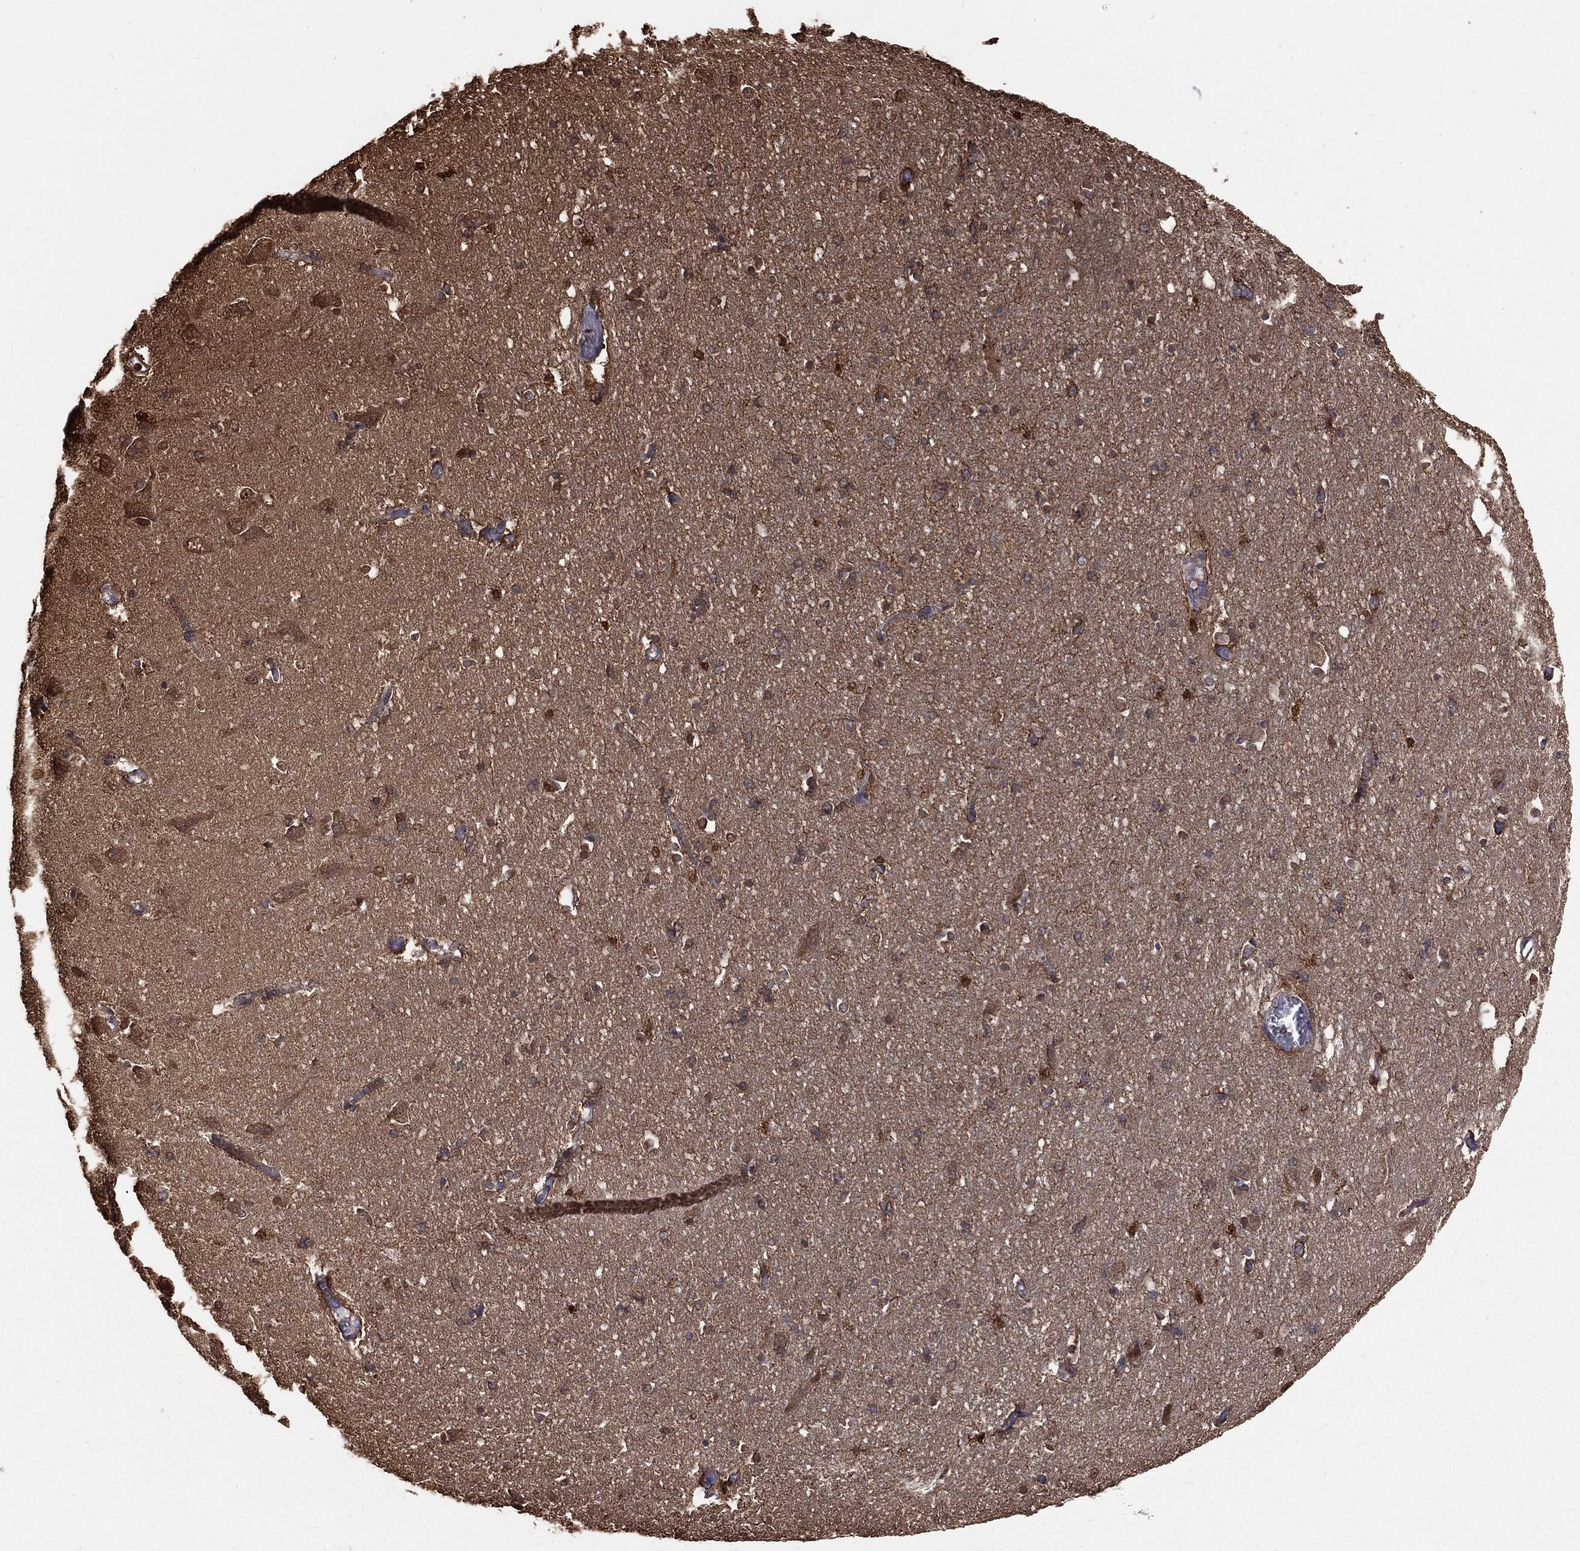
{"staining": {"intensity": "moderate", "quantity": "<25%", "location": "cytoplasmic/membranous,nuclear"}, "tissue": "hippocampus", "cell_type": "Glial cells", "image_type": "normal", "snomed": [{"axis": "morphology", "description": "Normal tissue, NOS"}, {"axis": "topography", "description": "Lateral ventricle wall"}, {"axis": "topography", "description": "Hippocampus"}], "caption": "The histopathology image displays immunohistochemical staining of benign hippocampus. There is moderate cytoplasmic/membranous,nuclear staining is appreciated in about <25% of glial cells.", "gene": "TBC1D2", "patient": {"sex": "female", "age": 63}}